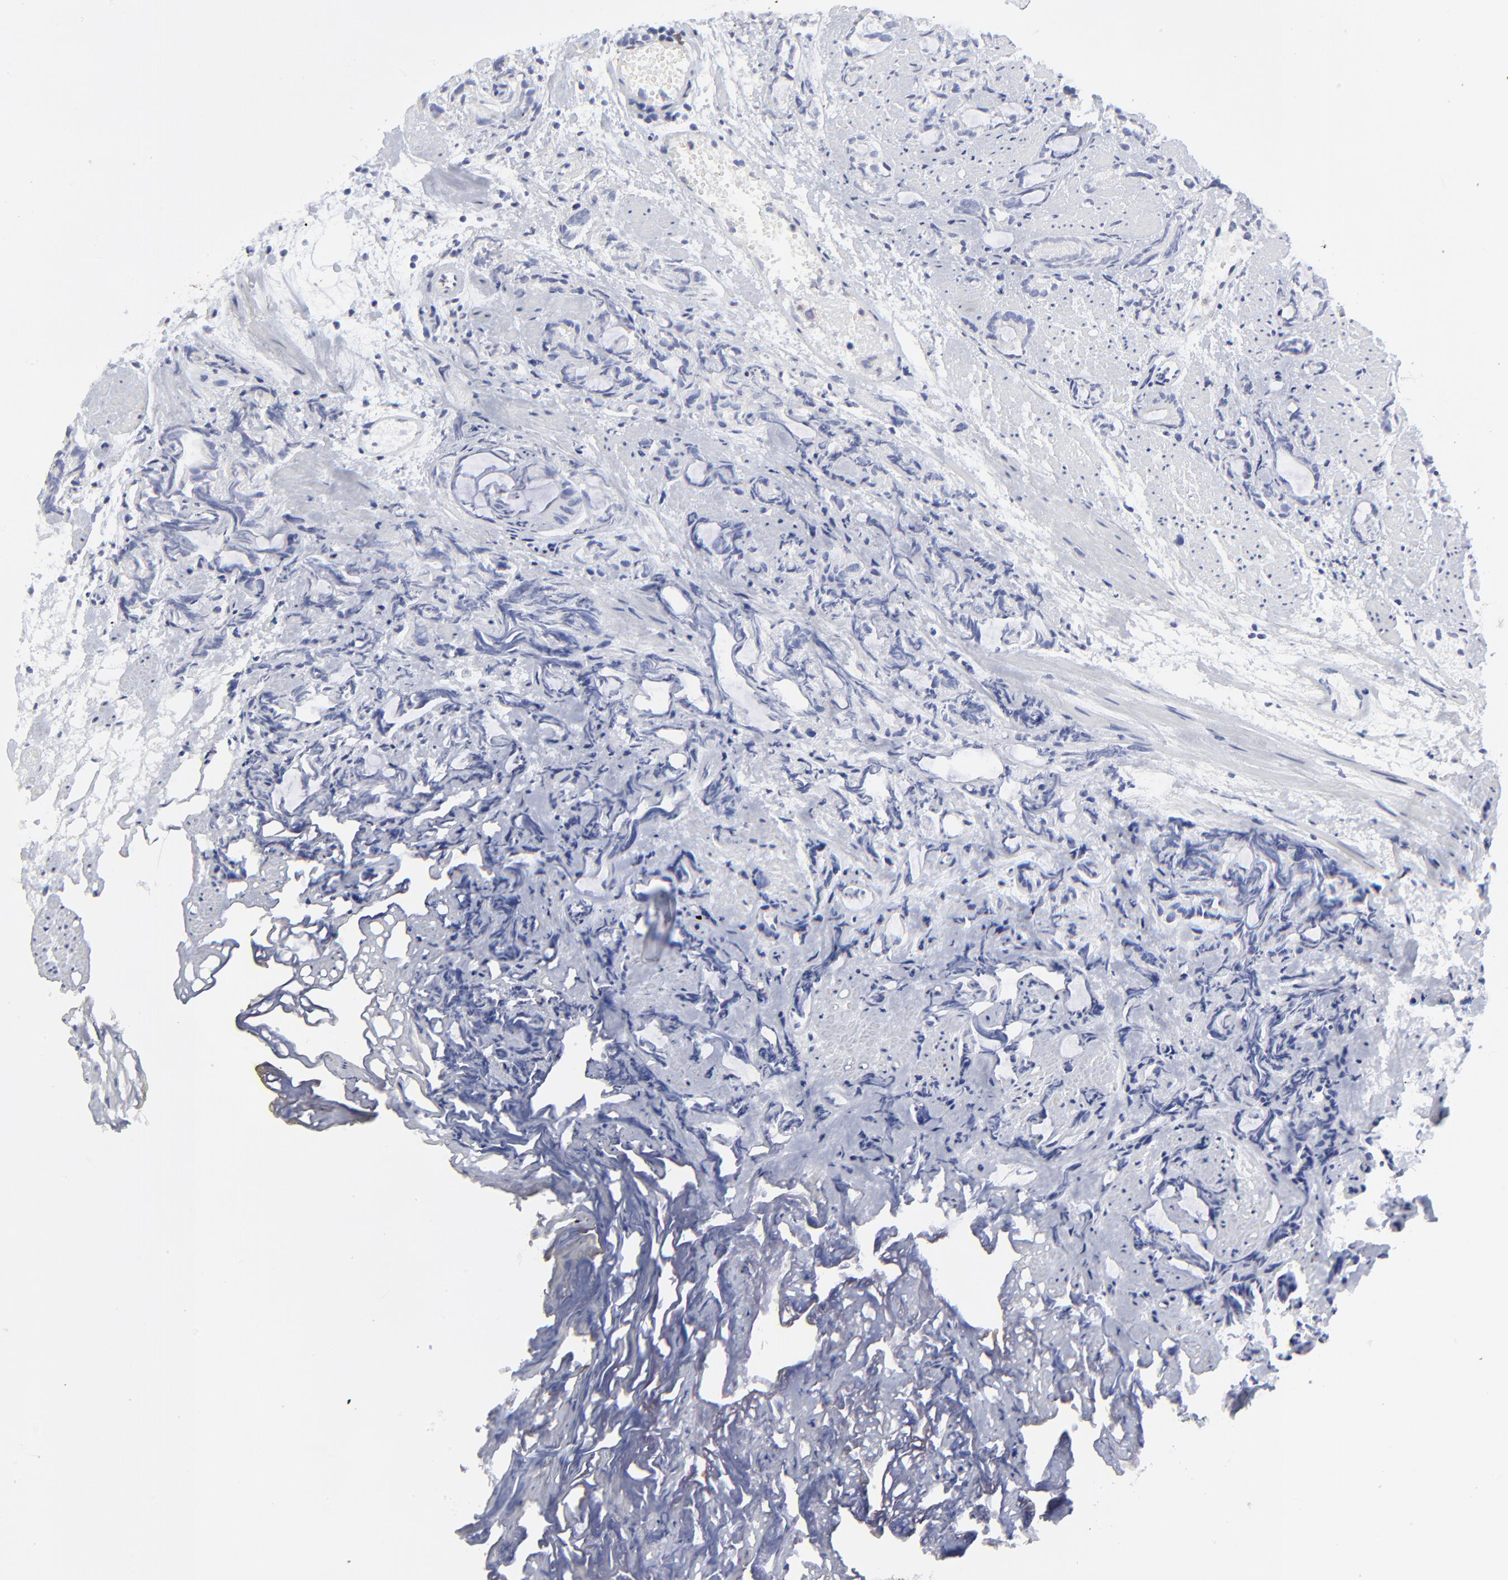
{"staining": {"intensity": "negative", "quantity": "none", "location": "none"}, "tissue": "prostate cancer", "cell_type": "Tumor cells", "image_type": "cancer", "snomed": [{"axis": "morphology", "description": "Adenocarcinoma, High grade"}, {"axis": "topography", "description": "Prostate"}], "caption": "High power microscopy histopathology image of an IHC photomicrograph of prostate cancer, revealing no significant staining in tumor cells. (DAB IHC with hematoxylin counter stain).", "gene": "ANXA6", "patient": {"sex": "male", "age": 85}}